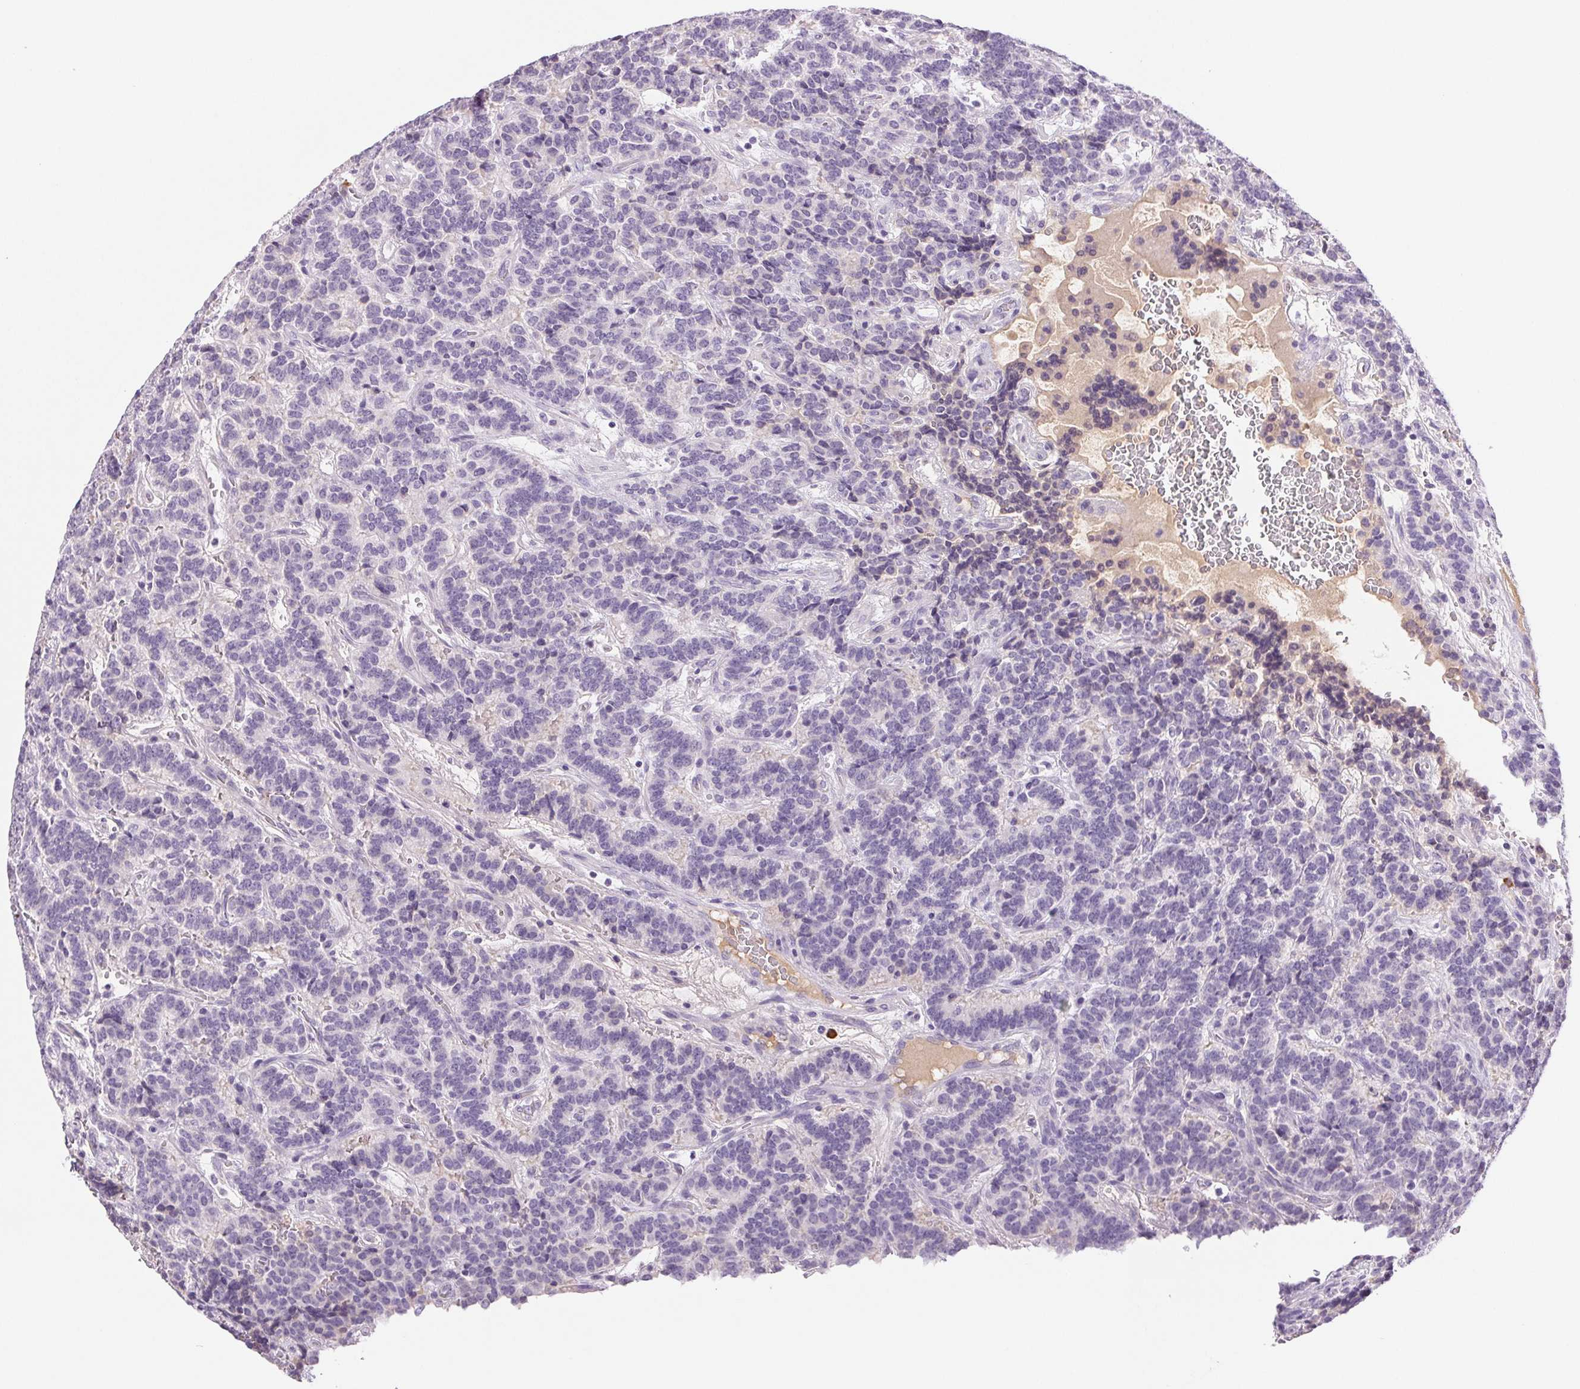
{"staining": {"intensity": "negative", "quantity": "none", "location": "none"}, "tissue": "carcinoid", "cell_type": "Tumor cells", "image_type": "cancer", "snomed": [{"axis": "morphology", "description": "Carcinoid, malignant, NOS"}, {"axis": "topography", "description": "Pancreas"}], "caption": "Protein analysis of malignant carcinoid displays no significant positivity in tumor cells.", "gene": "IFIT1B", "patient": {"sex": "male", "age": 36}}